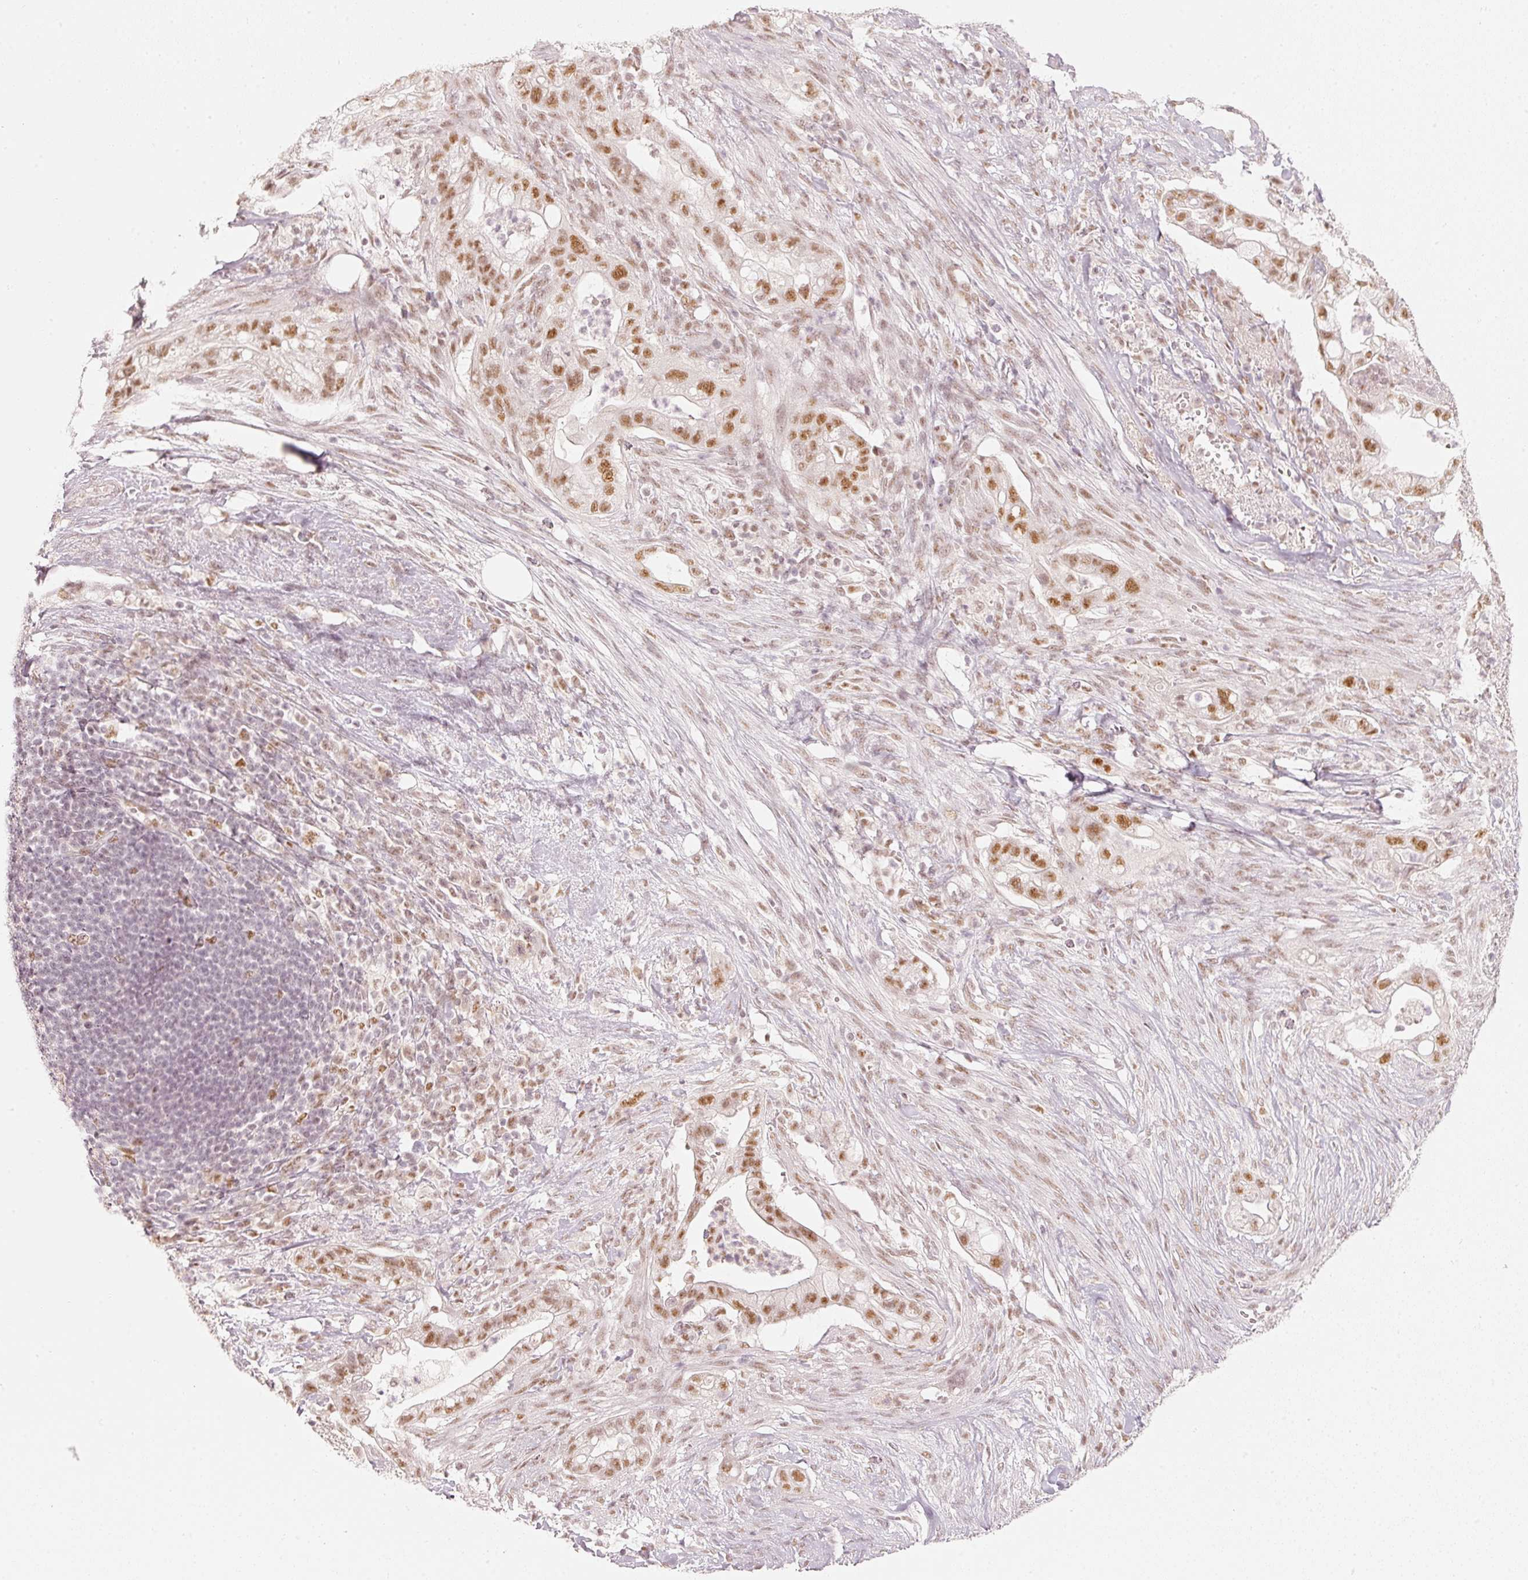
{"staining": {"intensity": "moderate", "quantity": ">75%", "location": "nuclear"}, "tissue": "pancreatic cancer", "cell_type": "Tumor cells", "image_type": "cancer", "snomed": [{"axis": "morphology", "description": "Adenocarcinoma, NOS"}, {"axis": "topography", "description": "Pancreas"}], "caption": "The histopathology image demonstrates staining of pancreatic cancer (adenocarcinoma), revealing moderate nuclear protein expression (brown color) within tumor cells.", "gene": "PPP1R10", "patient": {"sex": "male", "age": 44}}